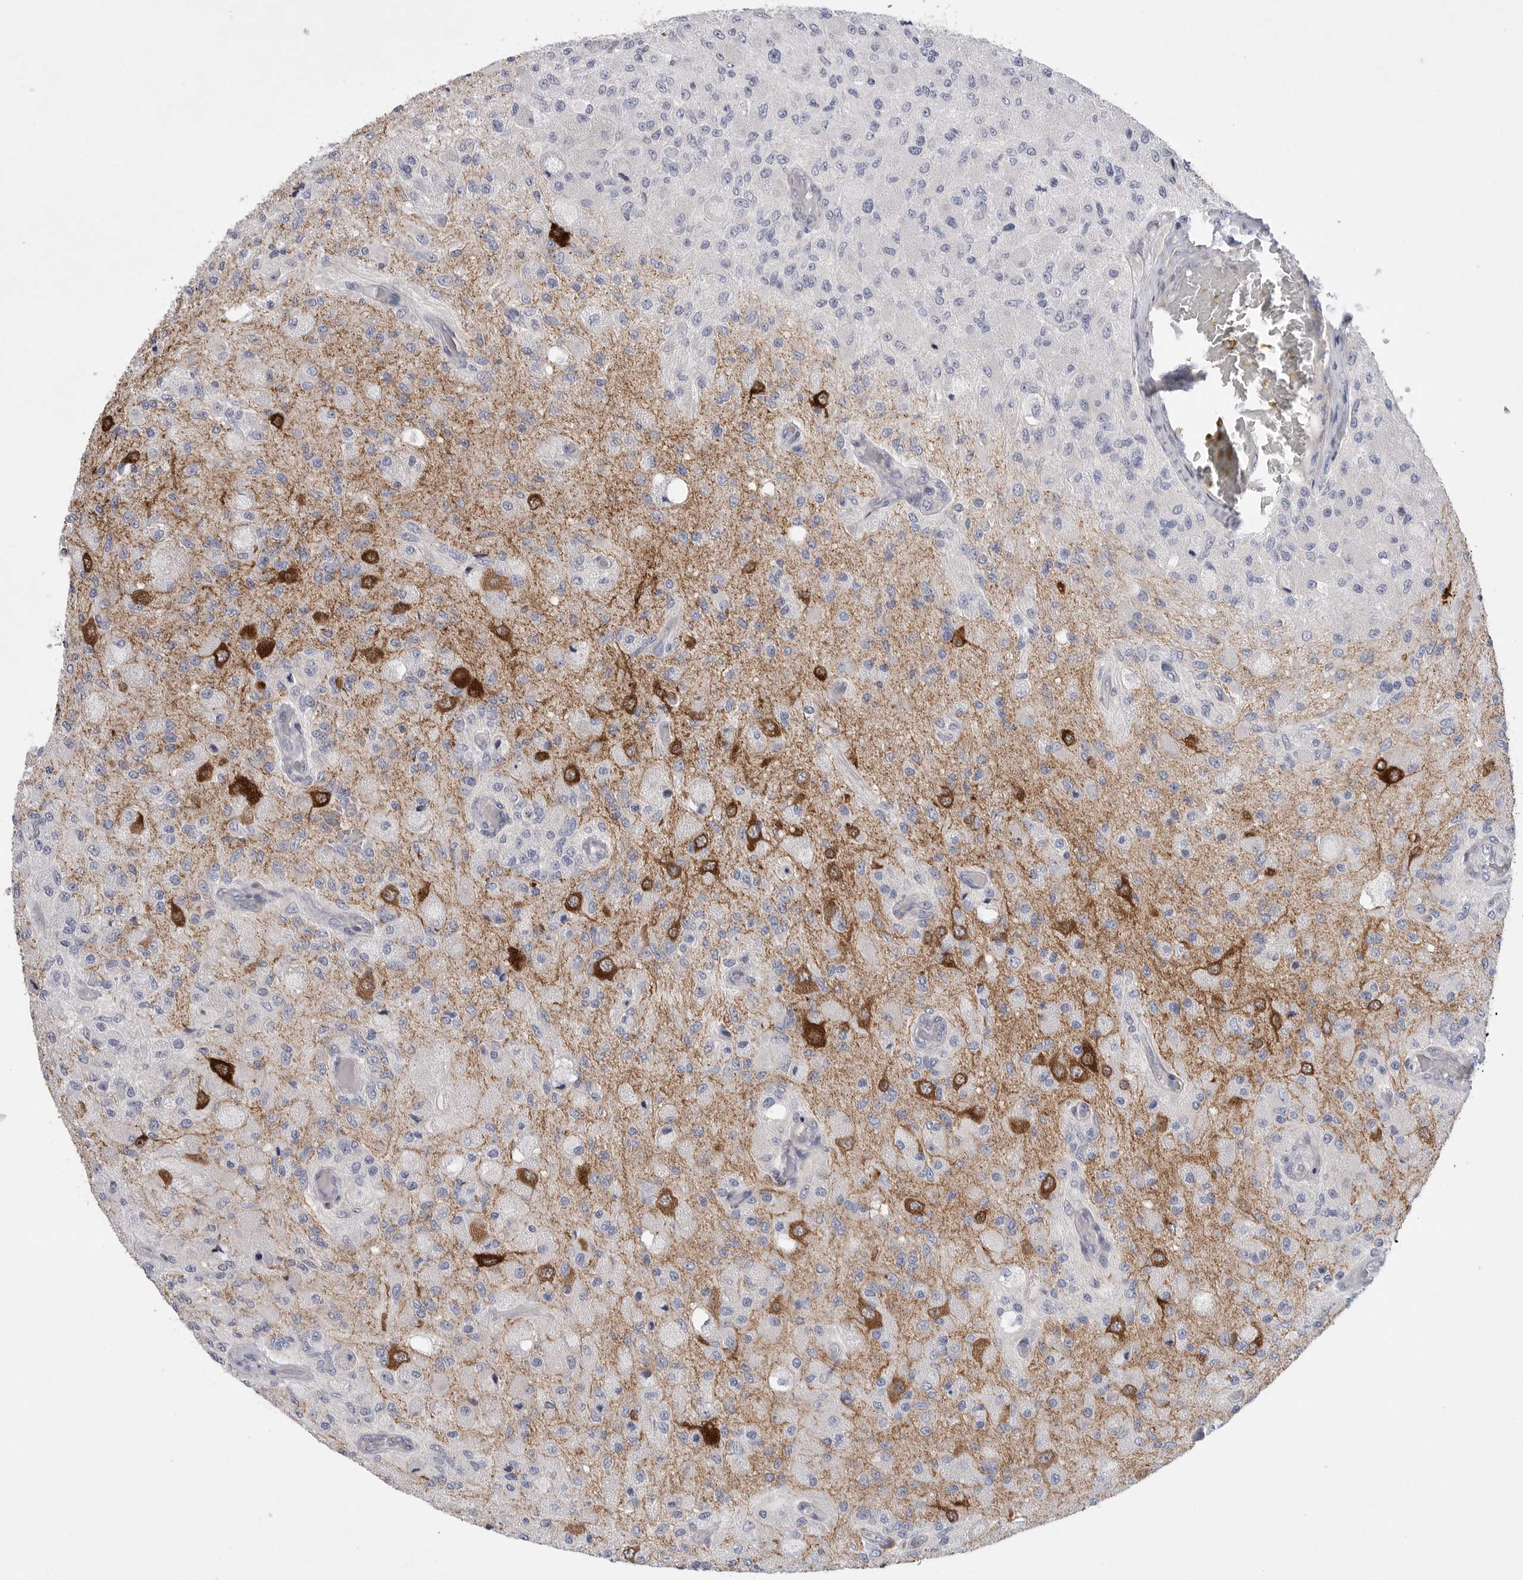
{"staining": {"intensity": "negative", "quantity": "none", "location": "none"}, "tissue": "glioma", "cell_type": "Tumor cells", "image_type": "cancer", "snomed": [{"axis": "morphology", "description": "Normal tissue, NOS"}, {"axis": "morphology", "description": "Glioma, malignant, High grade"}, {"axis": "topography", "description": "Cerebral cortex"}], "caption": "Tumor cells show no significant expression in glioma.", "gene": "CAMK2B", "patient": {"sex": "male", "age": 77}}